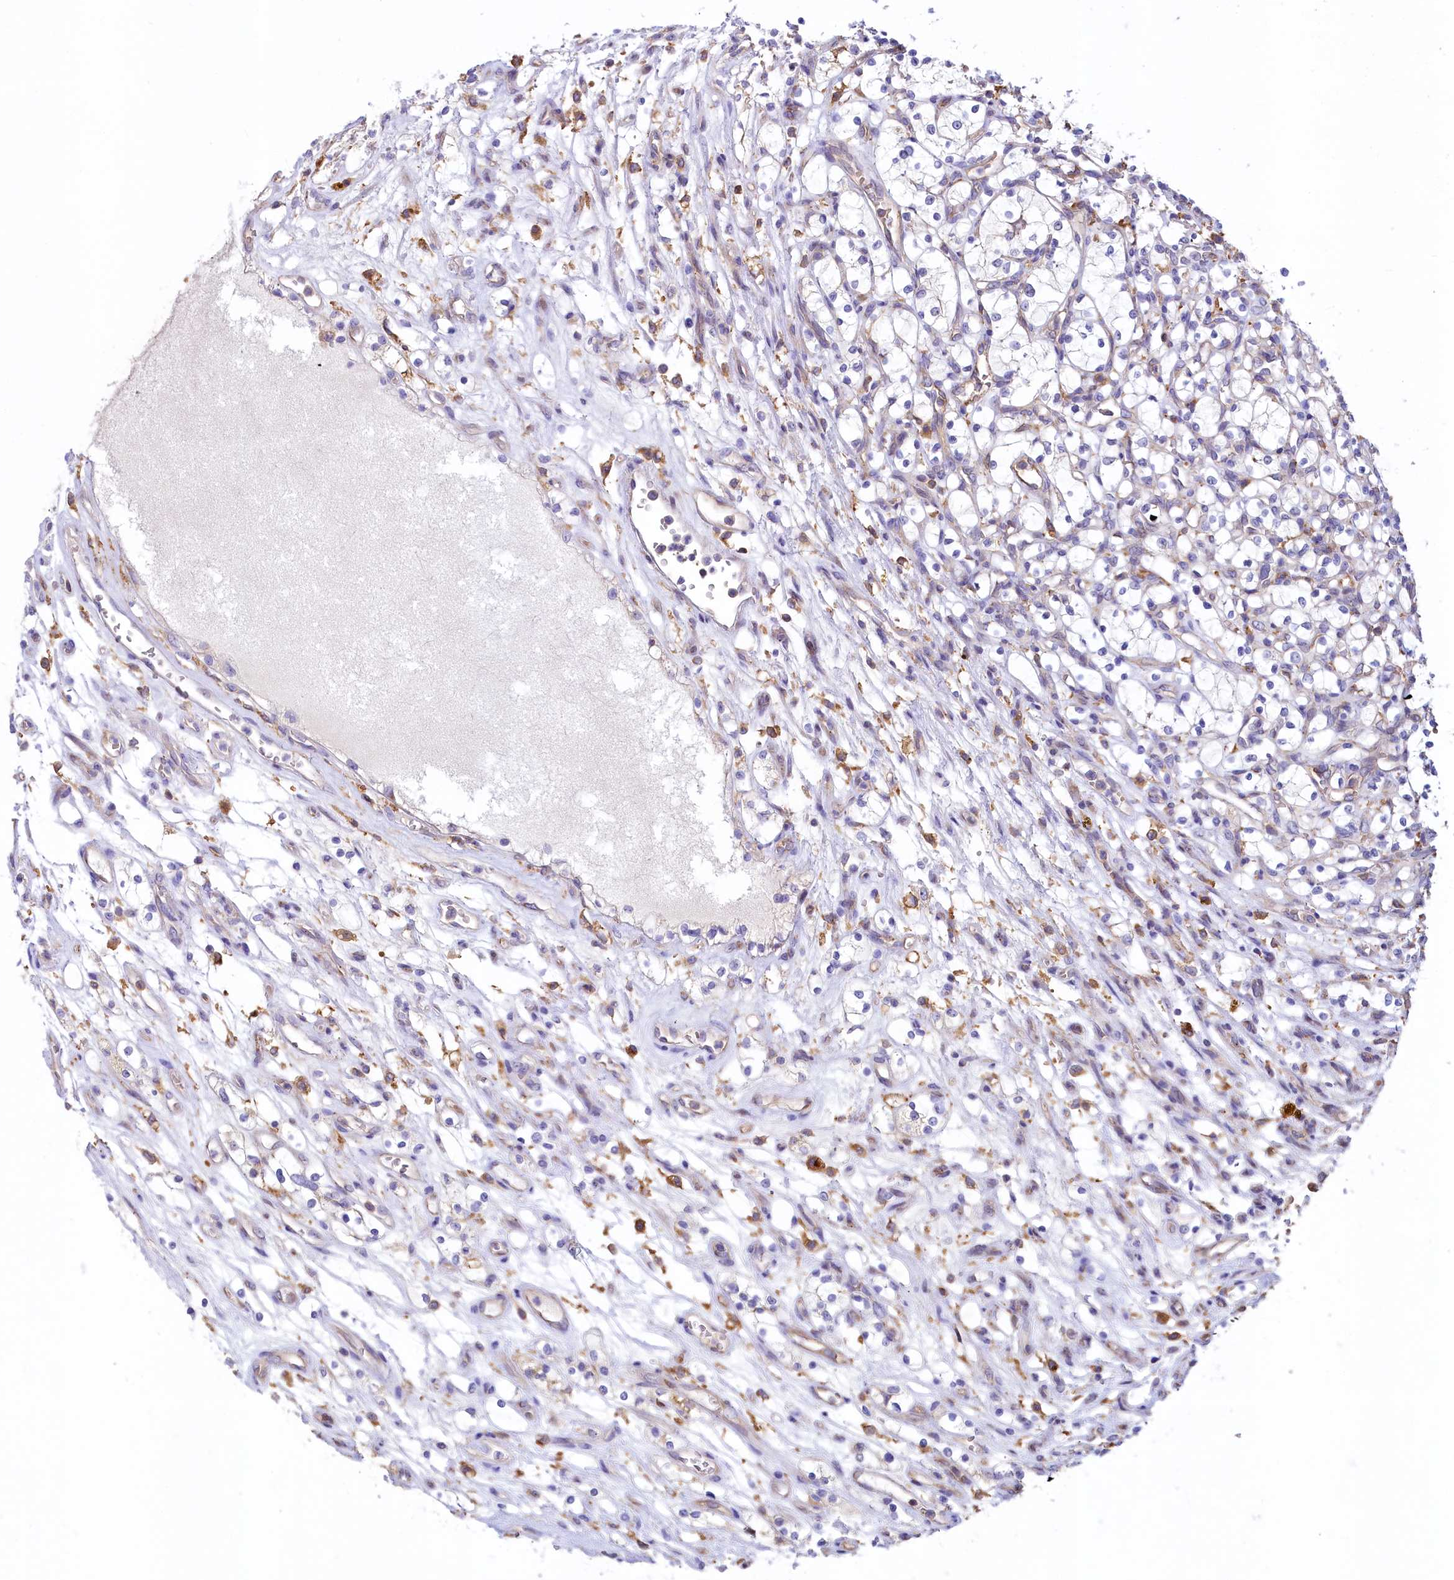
{"staining": {"intensity": "negative", "quantity": "none", "location": "none"}, "tissue": "renal cancer", "cell_type": "Tumor cells", "image_type": "cancer", "snomed": [{"axis": "morphology", "description": "Adenocarcinoma, NOS"}, {"axis": "topography", "description": "Kidney"}], "caption": "DAB (3,3'-diaminobenzidine) immunohistochemical staining of human renal adenocarcinoma exhibits no significant positivity in tumor cells.", "gene": "HPS6", "patient": {"sex": "female", "age": 69}}